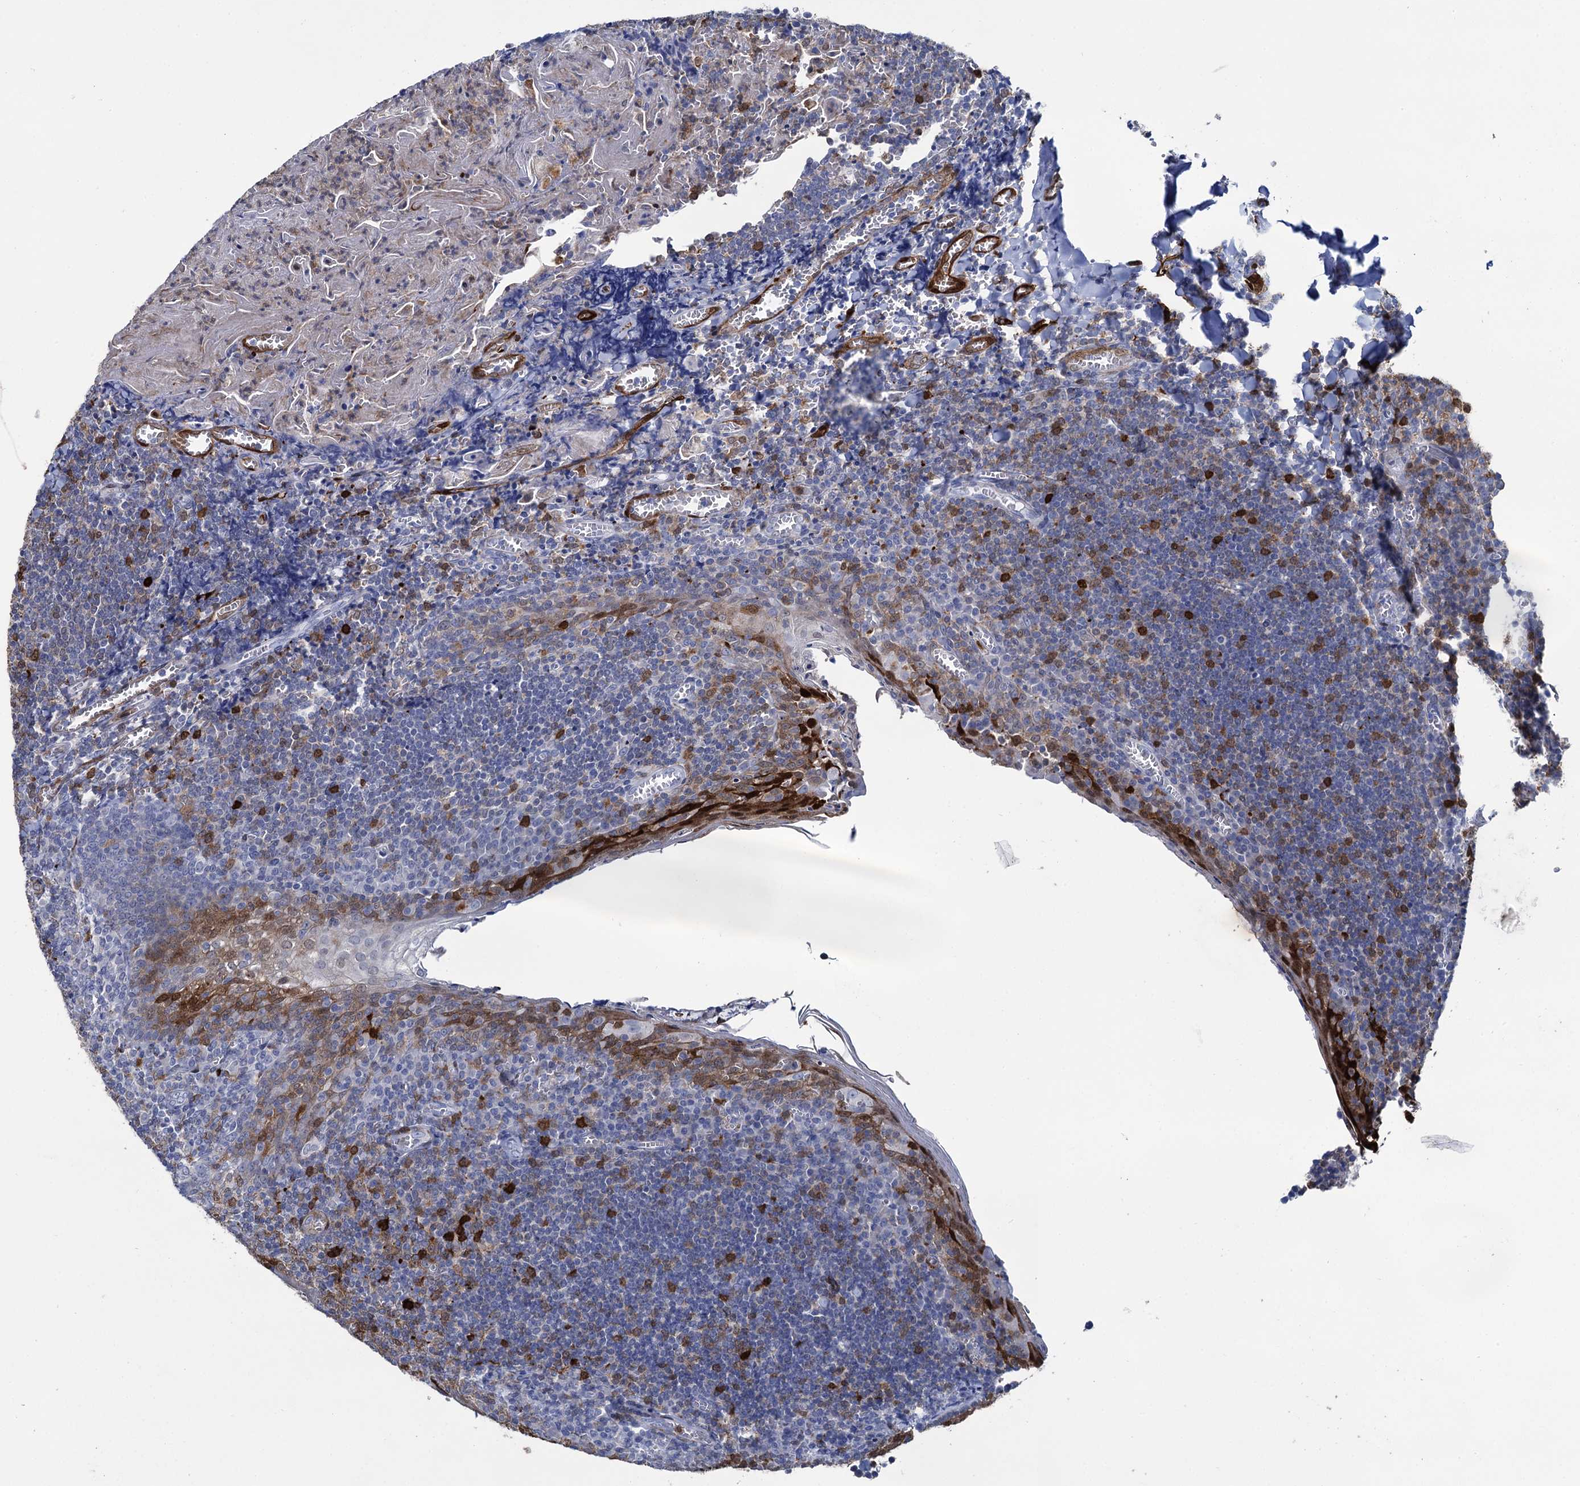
{"staining": {"intensity": "moderate", "quantity": ">75%", "location": "cytoplasmic/membranous"}, "tissue": "tonsil", "cell_type": "Germinal center cells", "image_type": "normal", "snomed": [{"axis": "morphology", "description": "Normal tissue, NOS"}, {"axis": "topography", "description": "Tonsil"}], "caption": "Brown immunohistochemical staining in normal human tonsil exhibits moderate cytoplasmic/membranous expression in about >75% of germinal center cells.", "gene": "FABP5", "patient": {"sex": "male", "age": 27}}